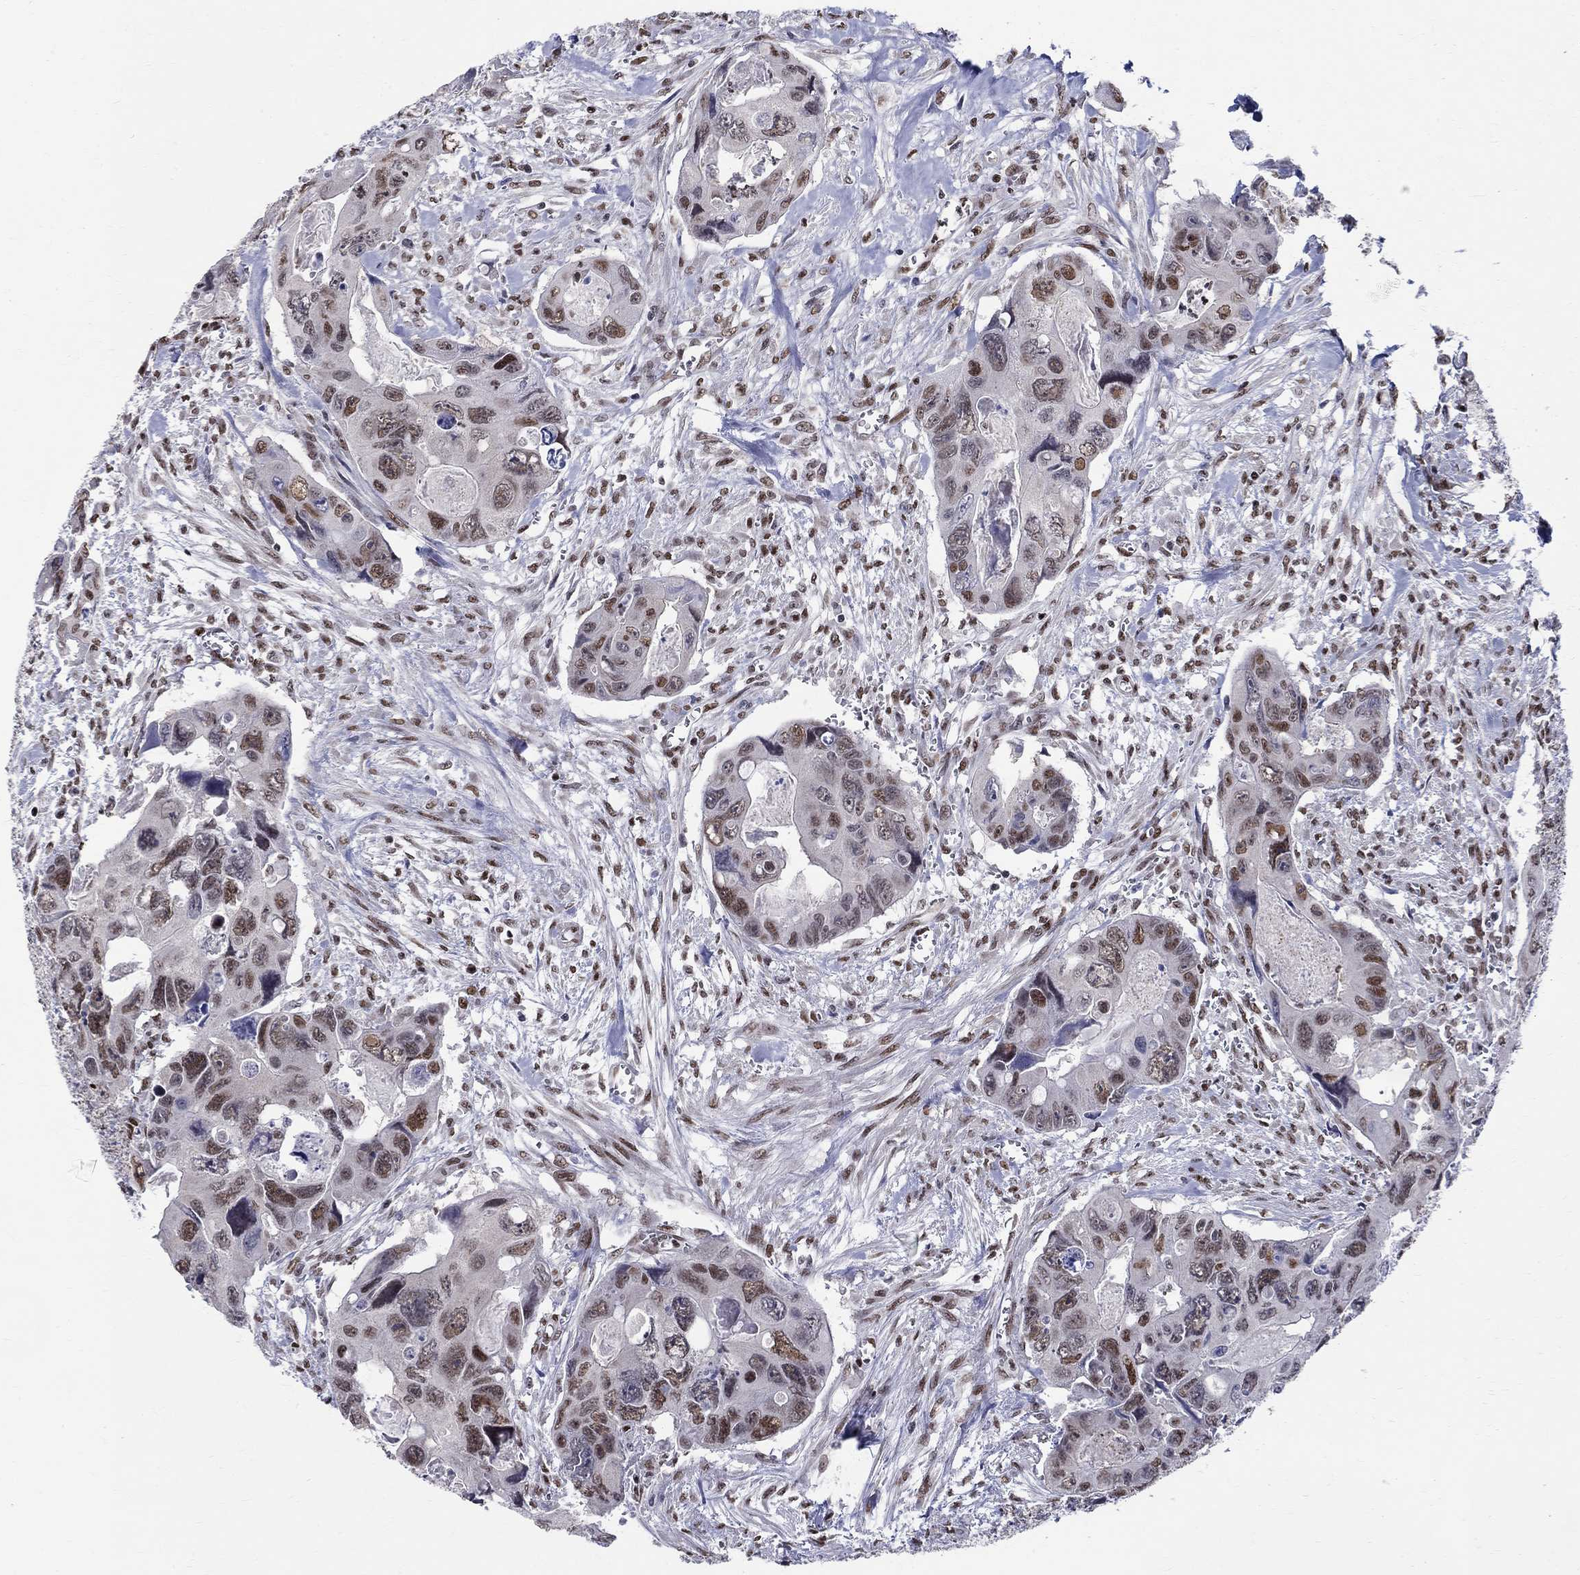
{"staining": {"intensity": "moderate", "quantity": "25%-75%", "location": "nuclear"}, "tissue": "colorectal cancer", "cell_type": "Tumor cells", "image_type": "cancer", "snomed": [{"axis": "morphology", "description": "Adenocarcinoma, NOS"}, {"axis": "topography", "description": "Rectum"}], "caption": "An immunohistochemistry image of neoplastic tissue is shown. Protein staining in brown labels moderate nuclear positivity in colorectal adenocarcinoma within tumor cells.", "gene": "FBXO16", "patient": {"sex": "male", "age": 62}}